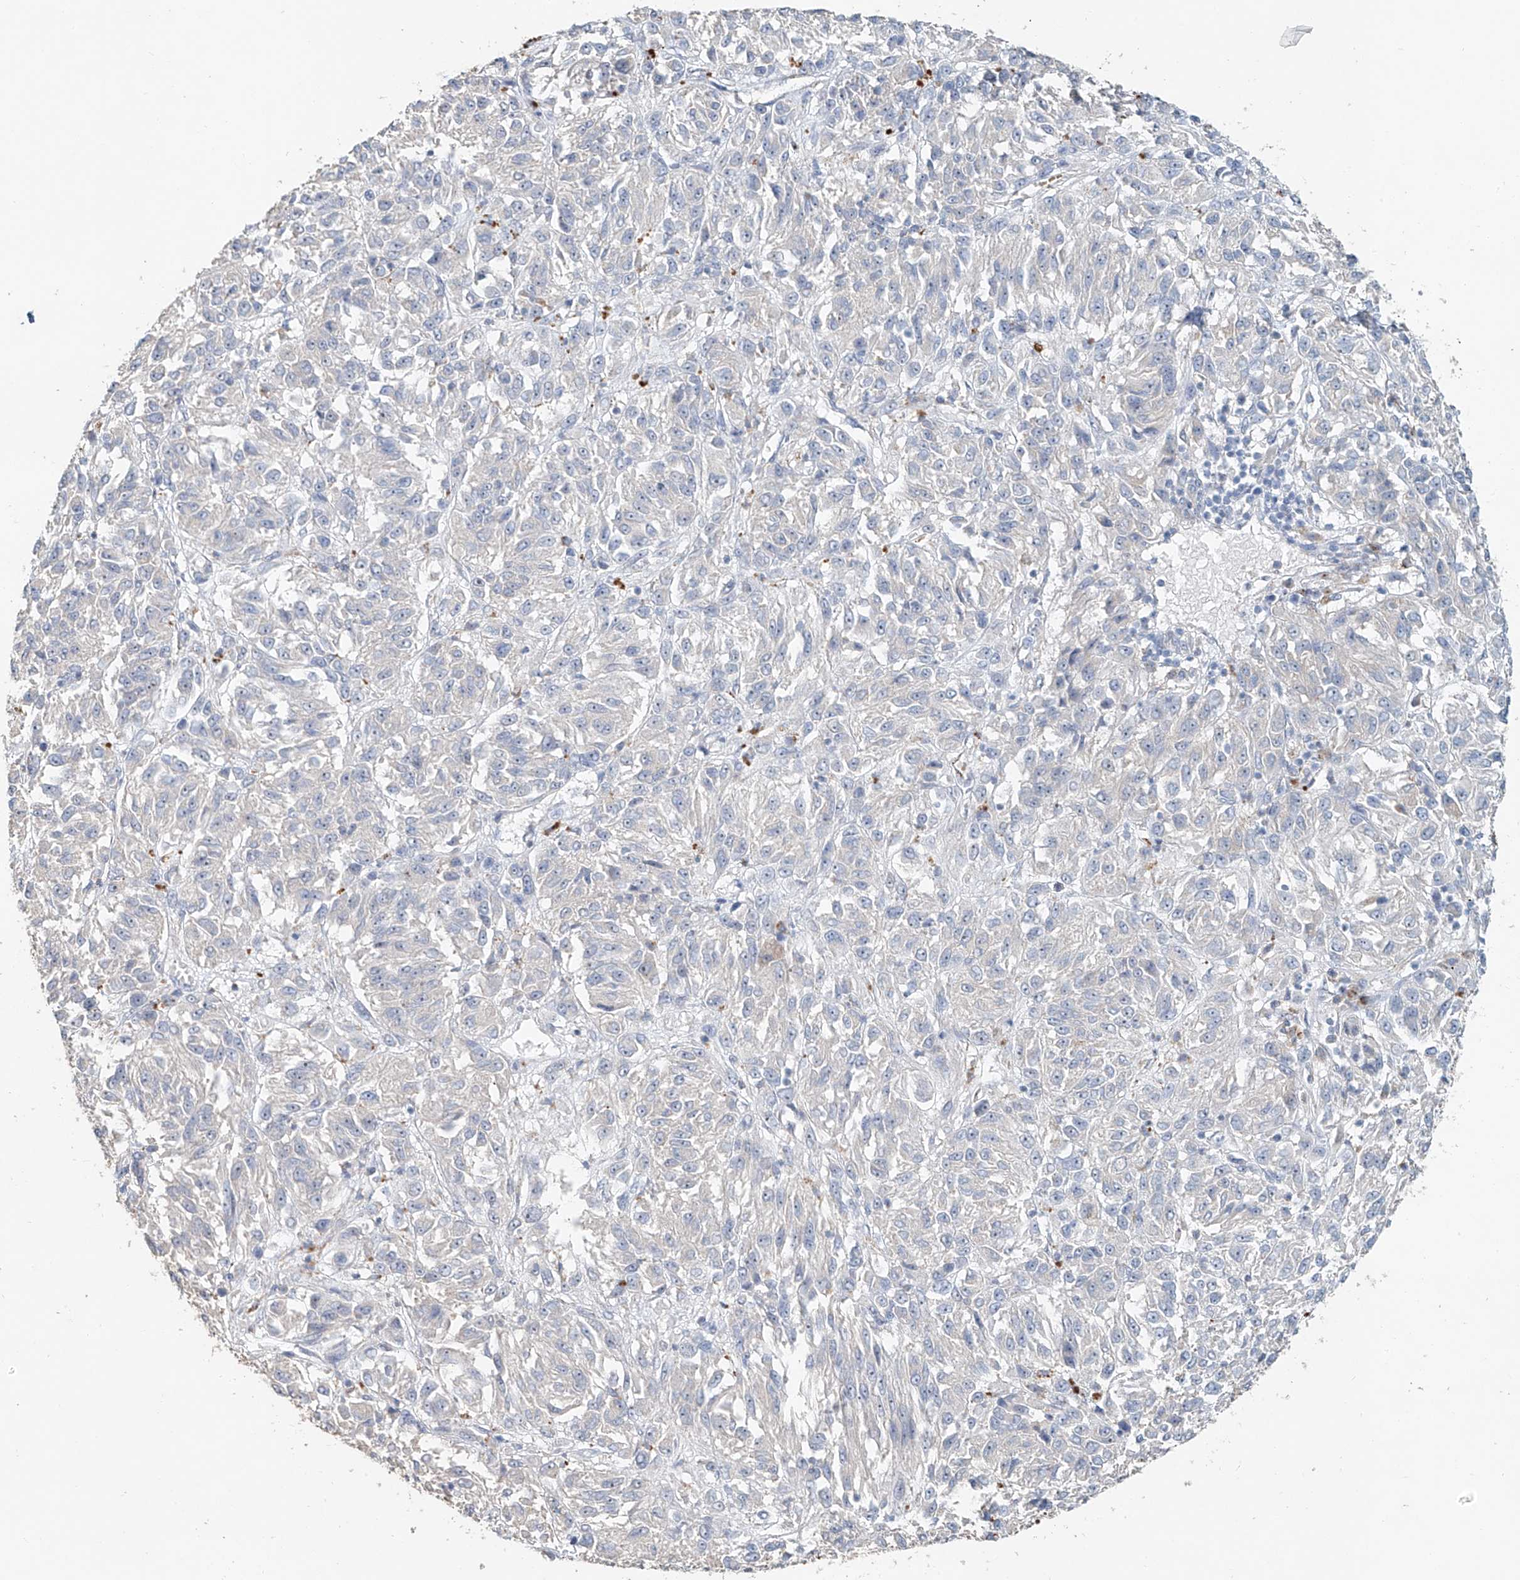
{"staining": {"intensity": "negative", "quantity": "none", "location": "none"}, "tissue": "melanoma", "cell_type": "Tumor cells", "image_type": "cancer", "snomed": [{"axis": "morphology", "description": "Malignant melanoma, Metastatic site"}, {"axis": "topography", "description": "Lung"}], "caption": "High power microscopy histopathology image of an immunohistochemistry image of malignant melanoma (metastatic site), revealing no significant expression in tumor cells. (Brightfield microscopy of DAB IHC at high magnification).", "gene": "TRIM47", "patient": {"sex": "male", "age": 64}}